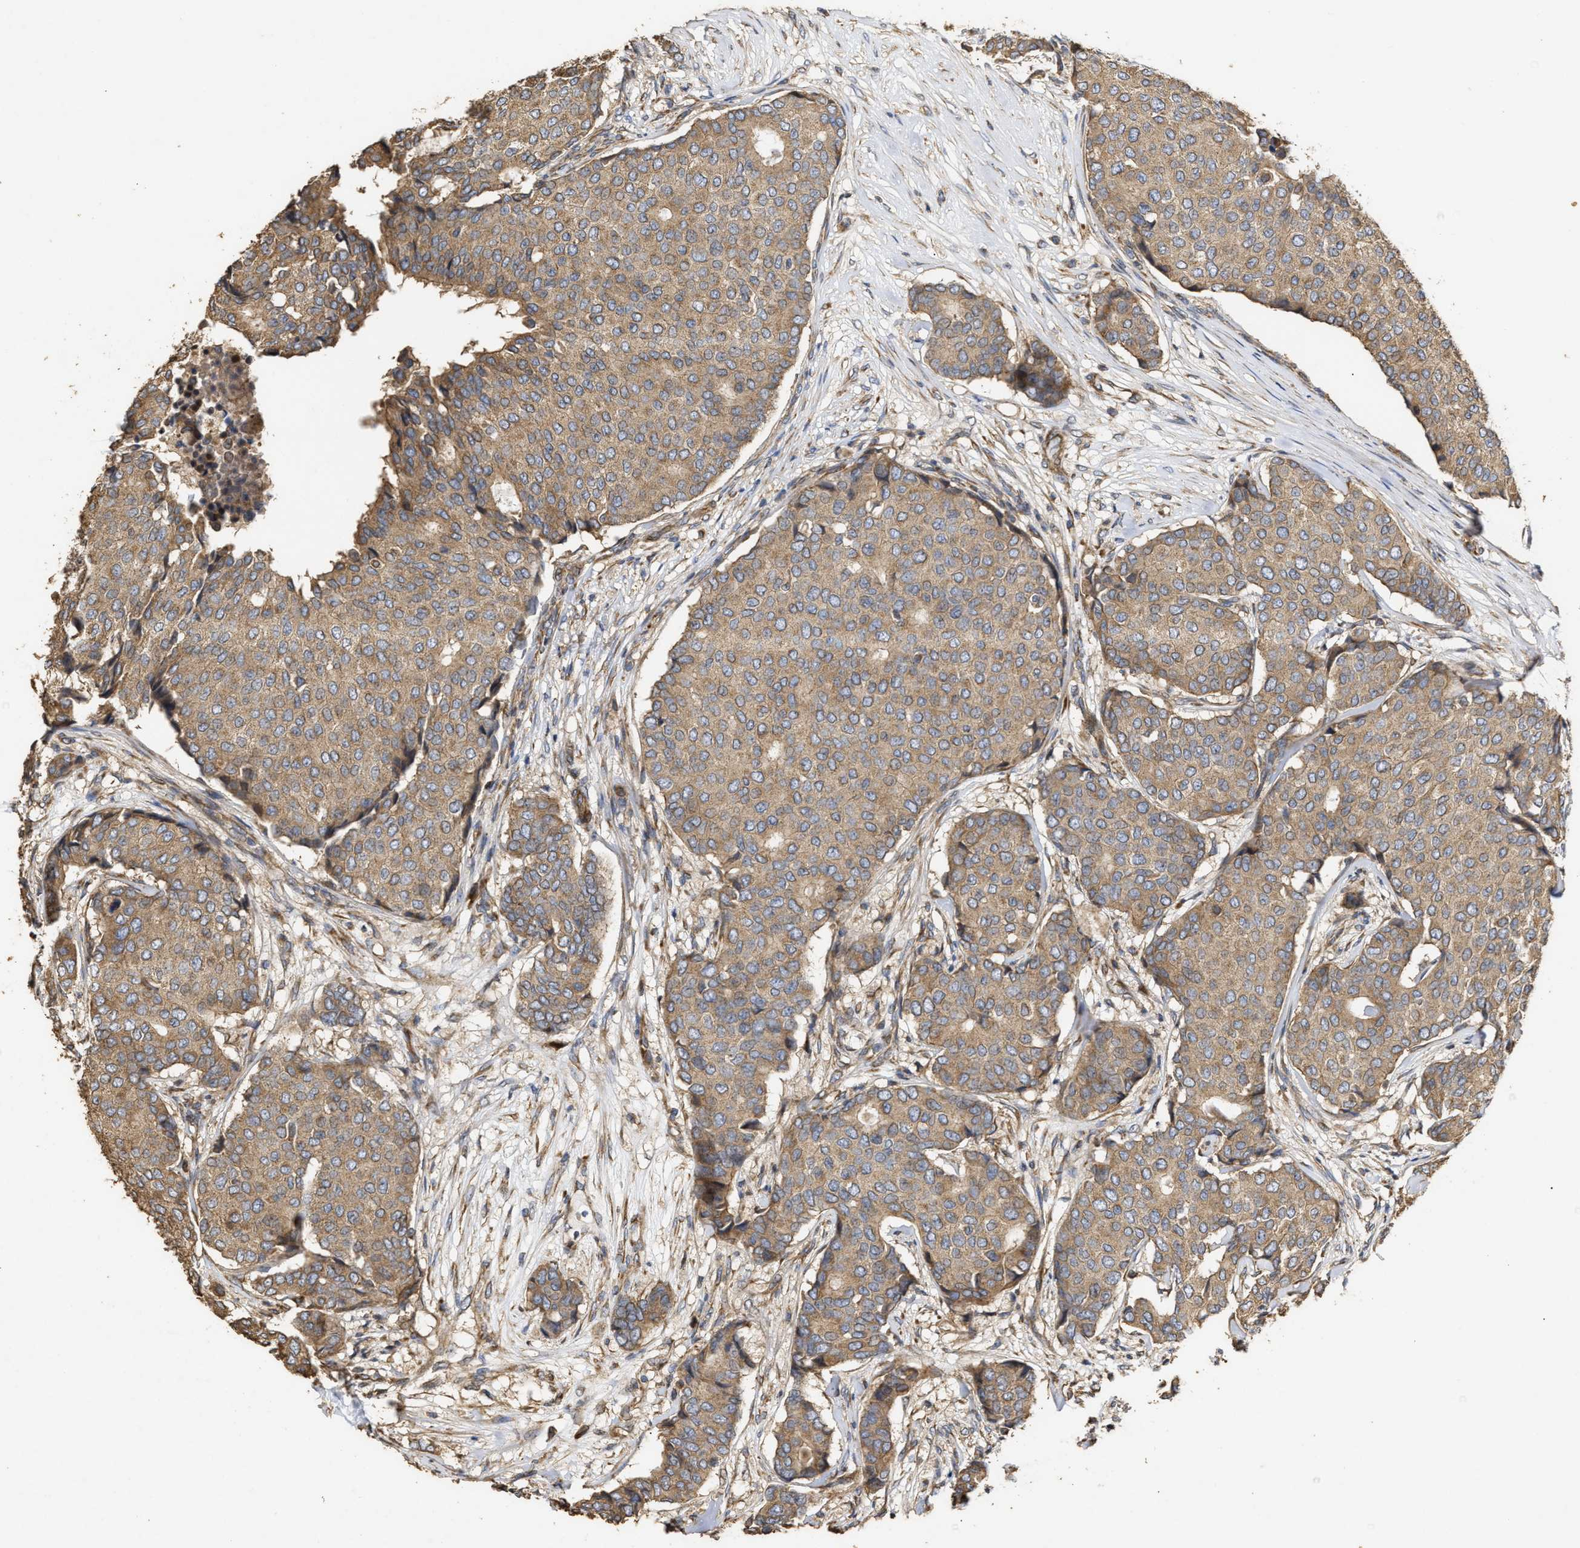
{"staining": {"intensity": "moderate", "quantity": ">75%", "location": "cytoplasmic/membranous"}, "tissue": "breast cancer", "cell_type": "Tumor cells", "image_type": "cancer", "snomed": [{"axis": "morphology", "description": "Duct carcinoma"}, {"axis": "topography", "description": "Breast"}], "caption": "A photomicrograph showing moderate cytoplasmic/membranous staining in about >75% of tumor cells in breast infiltrating ductal carcinoma, as visualized by brown immunohistochemical staining.", "gene": "NAV1", "patient": {"sex": "female", "age": 75}}